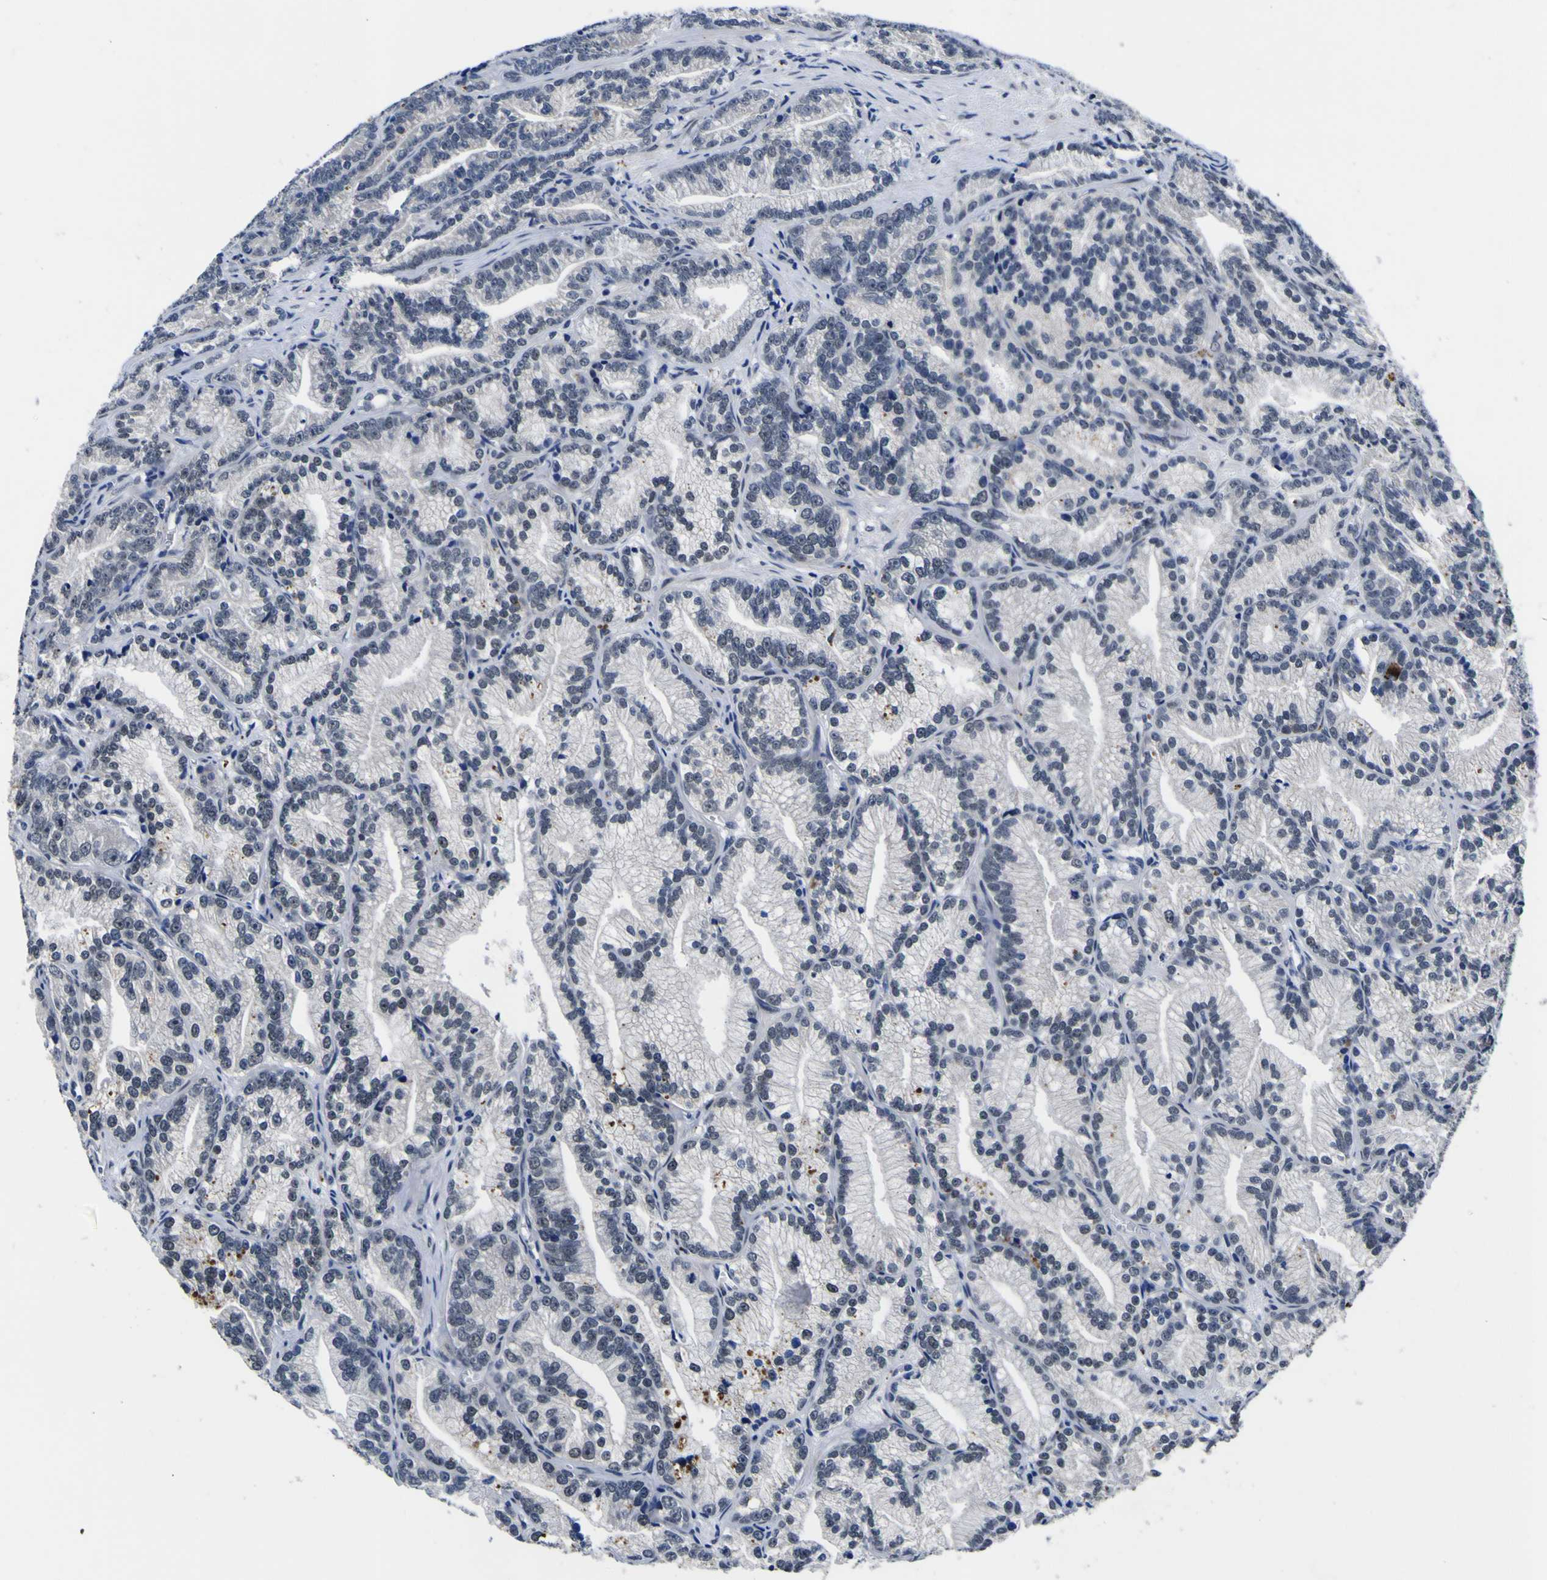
{"staining": {"intensity": "negative", "quantity": "none", "location": "none"}, "tissue": "prostate cancer", "cell_type": "Tumor cells", "image_type": "cancer", "snomed": [{"axis": "morphology", "description": "Adenocarcinoma, Low grade"}, {"axis": "topography", "description": "Prostate"}], "caption": "Micrograph shows no protein positivity in tumor cells of adenocarcinoma (low-grade) (prostate) tissue.", "gene": "IGFLR1", "patient": {"sex": "male", "age": 89}}